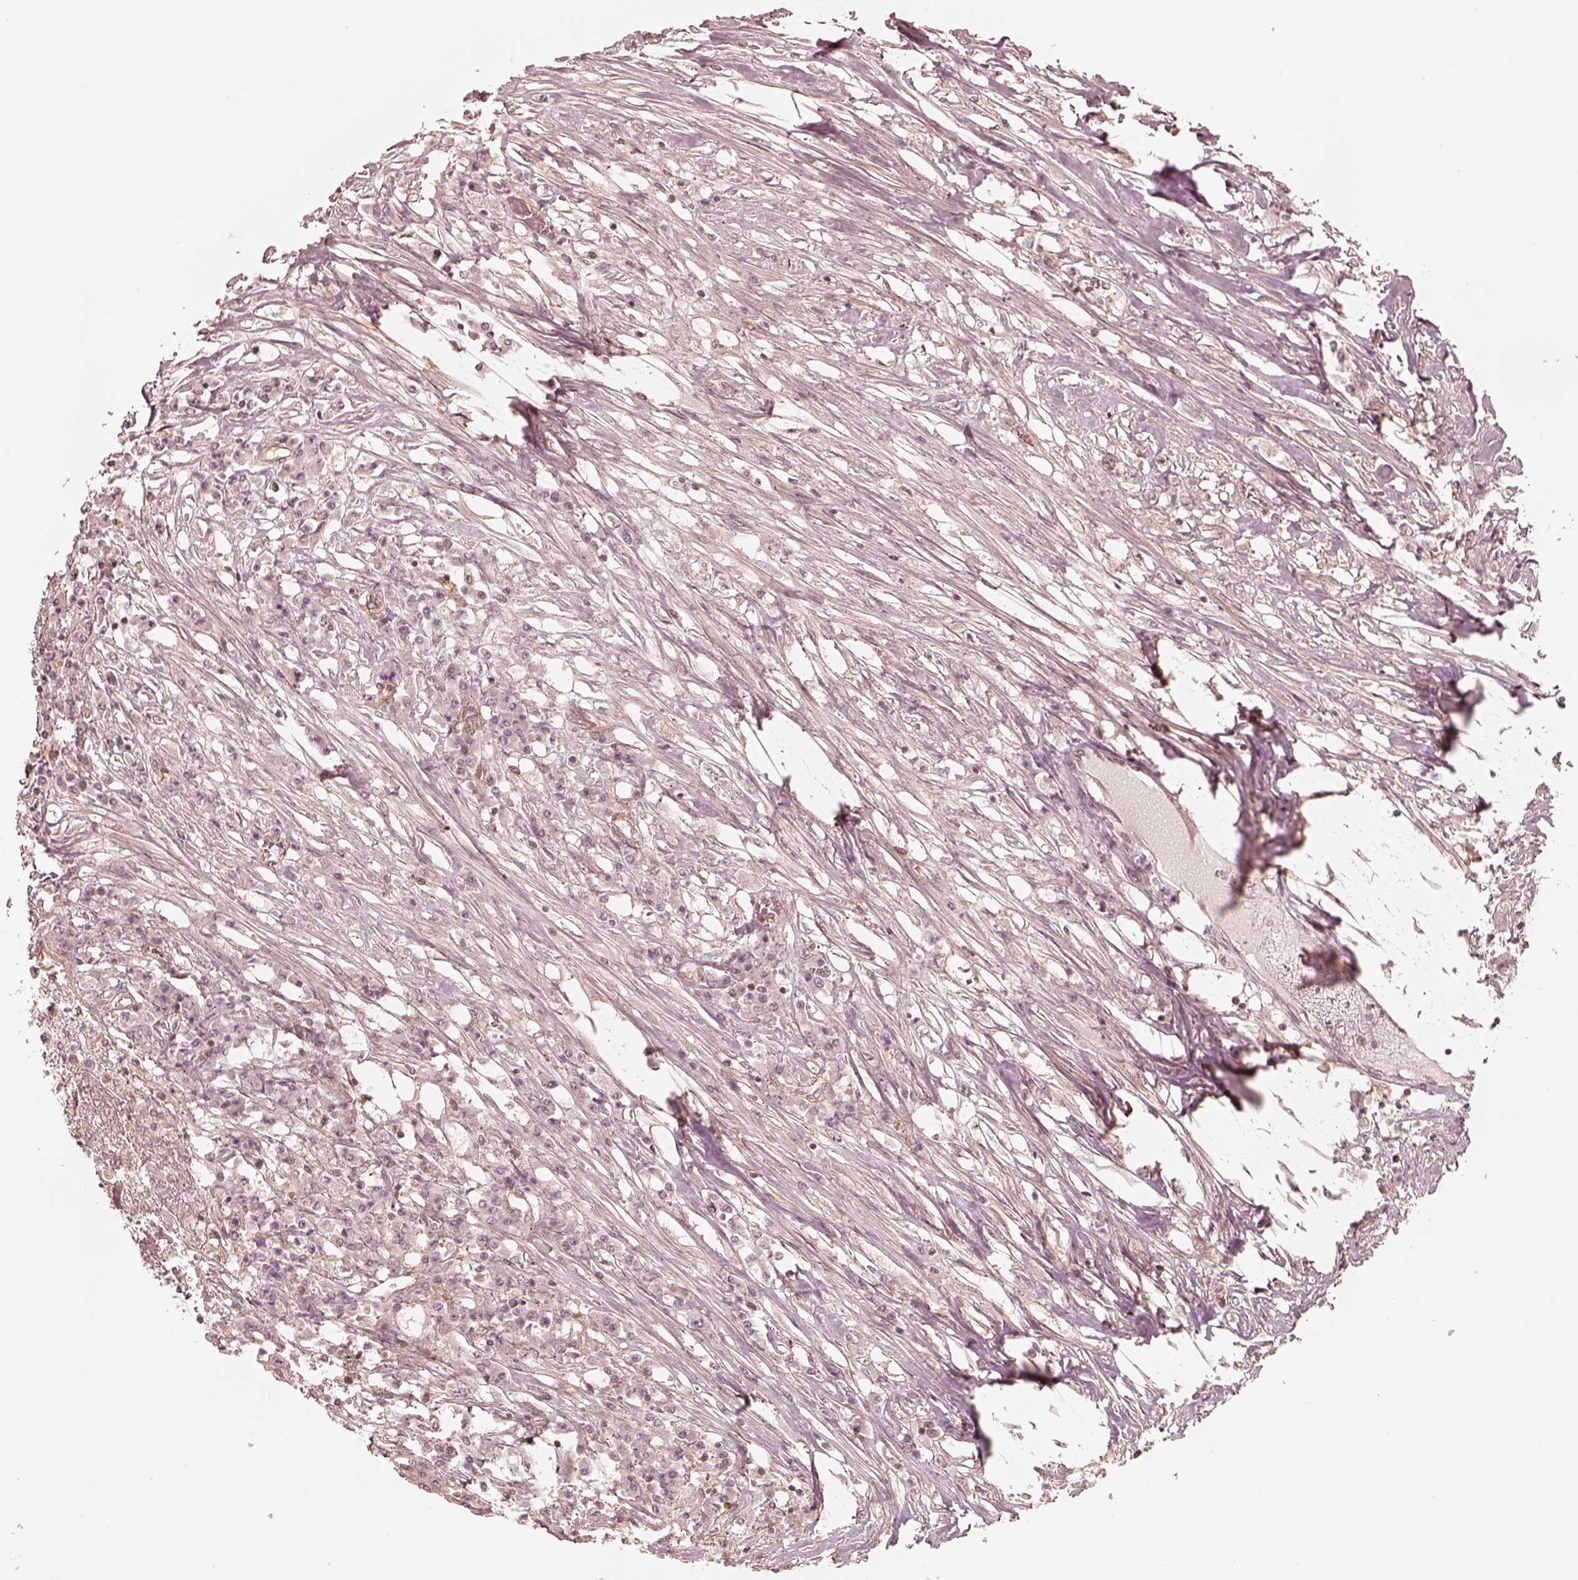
{"staining": {"intensity": "negative", "quantity": "none", "location": "none"}, "tissue": "colorectal cancer", "cell_type": "Tumor cells", "image_type": "cancer", "snomed": [{"axis": "morphology", "description": "Adenocarcinoma, NOS"}, {"axis": "topography", "description": "Rectum"}], "caption": "Immunohistochemistry (IHC) histopathology image of human colorectal cancer stained for a protein (brown), which shows no positivity in tumor cells. (IHC, brightfield microscopy, high magnification).", "gene": "KIF5C", "patient": {"sex": "male", "age": 54}}